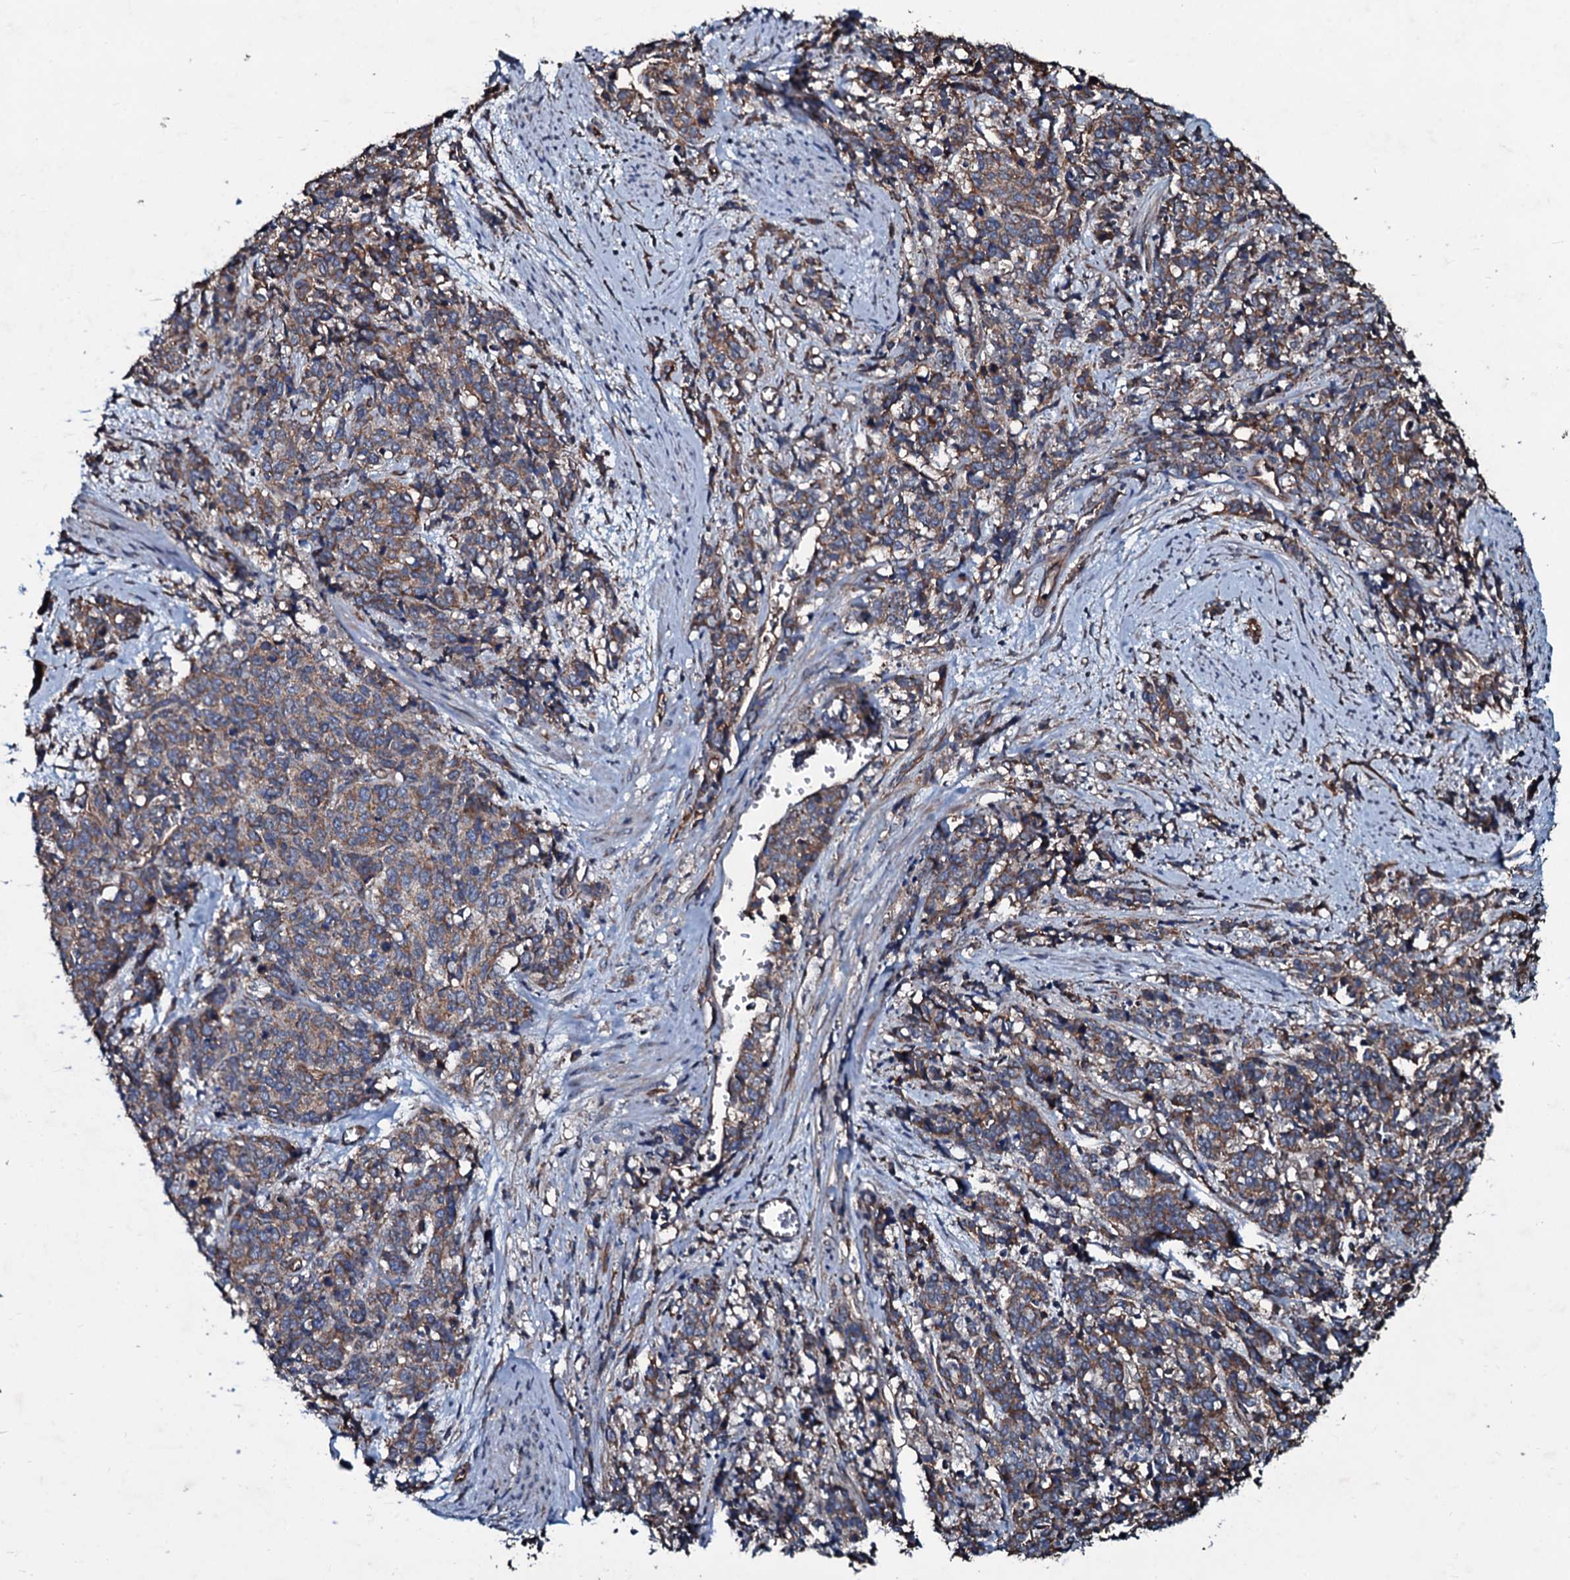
{"staining": {"intensity": "moderate", "quantity": ">75%", "location": "cytoplasmic/membranous"}, "tissue": "cervical cancer", "cell_type": "Tumor cells", "image_type": "cancer", "snomed": [{"axis": "morphology", "description": "Squamous cell carcinoma, NOS"}, {"axis": "topography", "description": "Cervix"}], "caption": "A brown stain highlights moderate cytoplasmic/membranous staining of a protein in human squamous cell carcinoma (cervical) tumor cells. The staining is performed using DAB (3,3'-diaminobenzidine) brown chromogen to label protein expression. The nuclei are counter-stained blue using hematoxylin.", "gene": "DMAC2", "patient": {"sex": "female", "age": 60}}